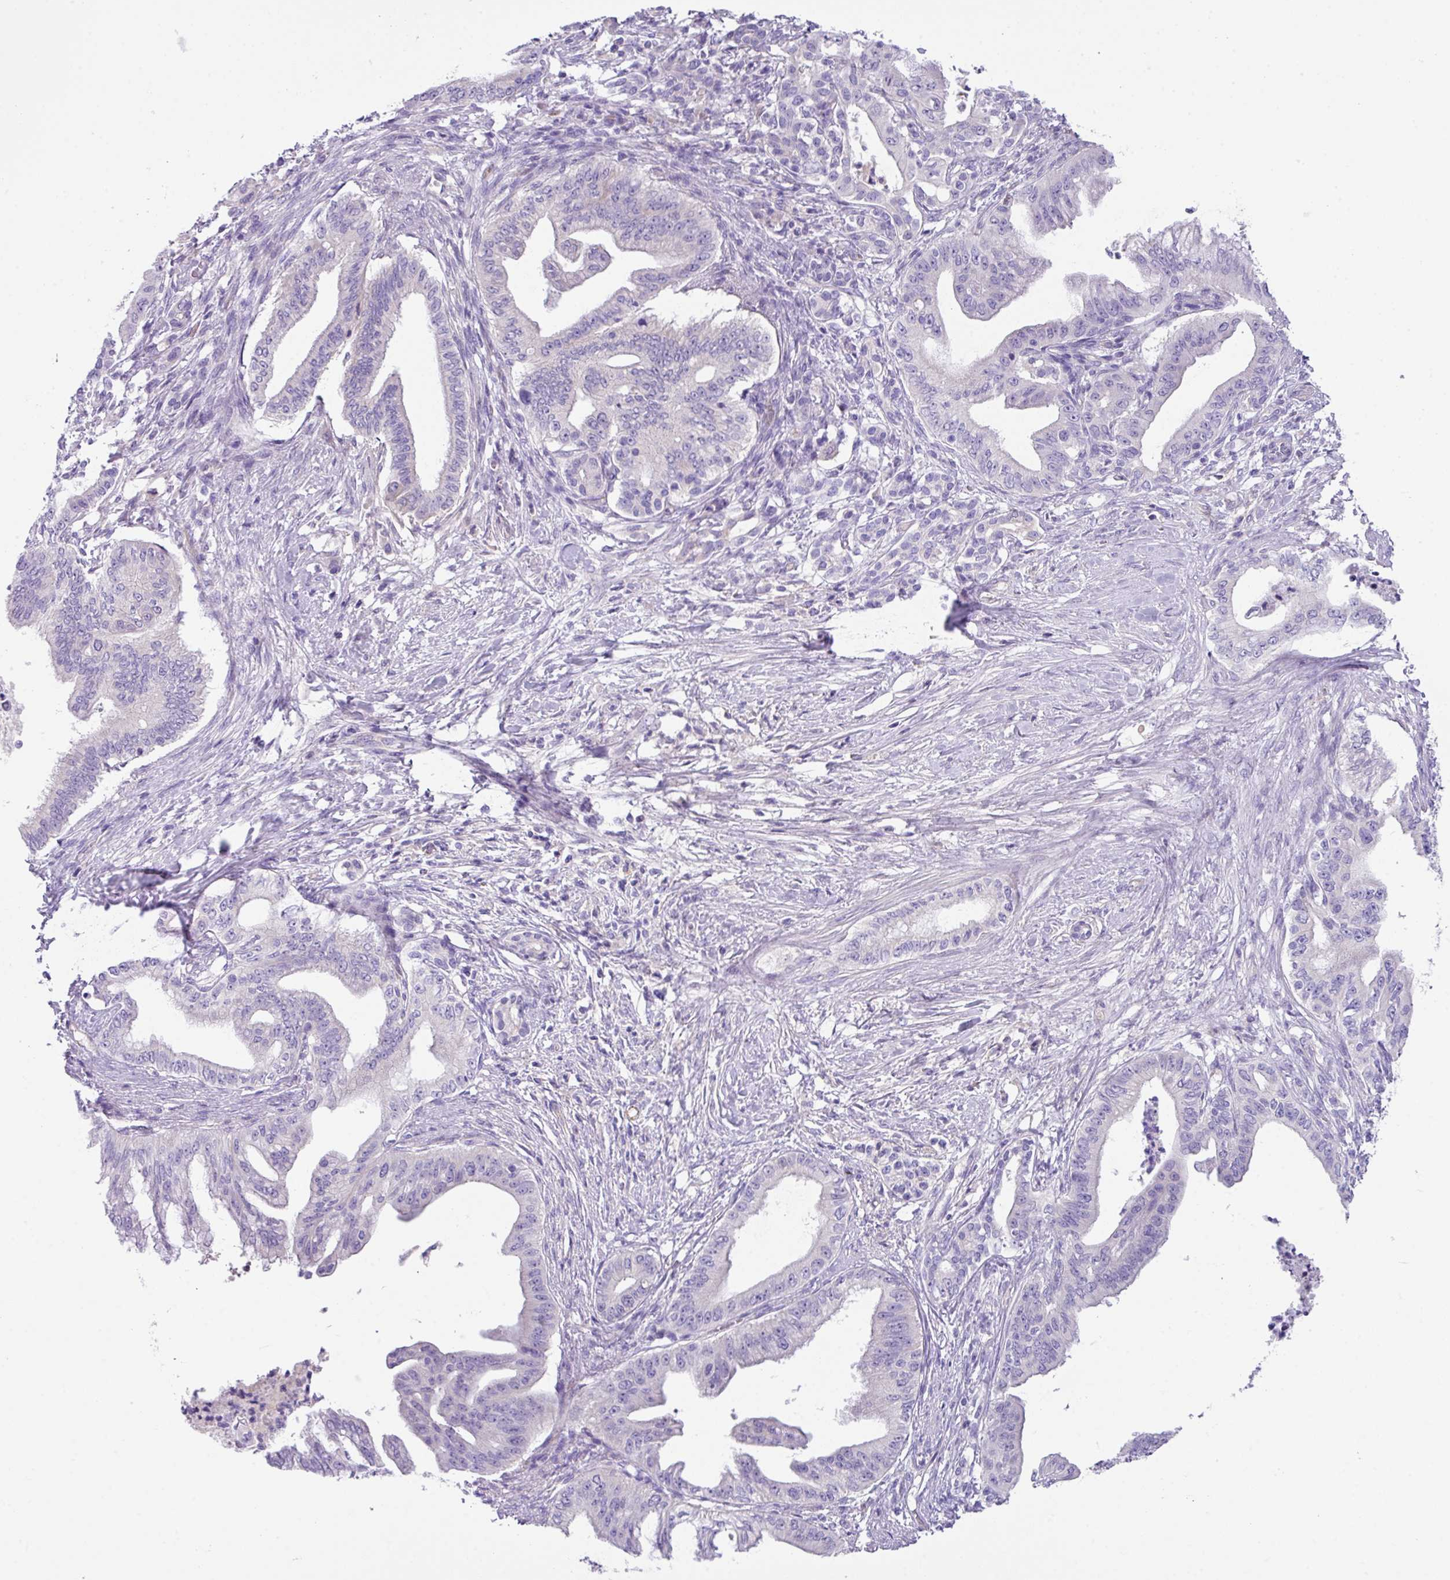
{"staining": {"intensity": "negative", "quantity": "none", "location": "none"}, "tissue": "pancreatic cancer", "cell_type": "Tumor cells", "image_type": "cancer", "snomed": [{"axis": "morphology", "description": "Adenocarcinoma, NOS"}, {"axis": "topography", "description": "Pancreas"}], "caption": "A high-resolution histopathology image shows immunohistochemistry (IHC) staining of adenocarcinoma (pancreatic), which demonstrates no significant positivity in tumor cells.", "gene": "DNAL1", "patient": {"sex": "male", "age": 58}}